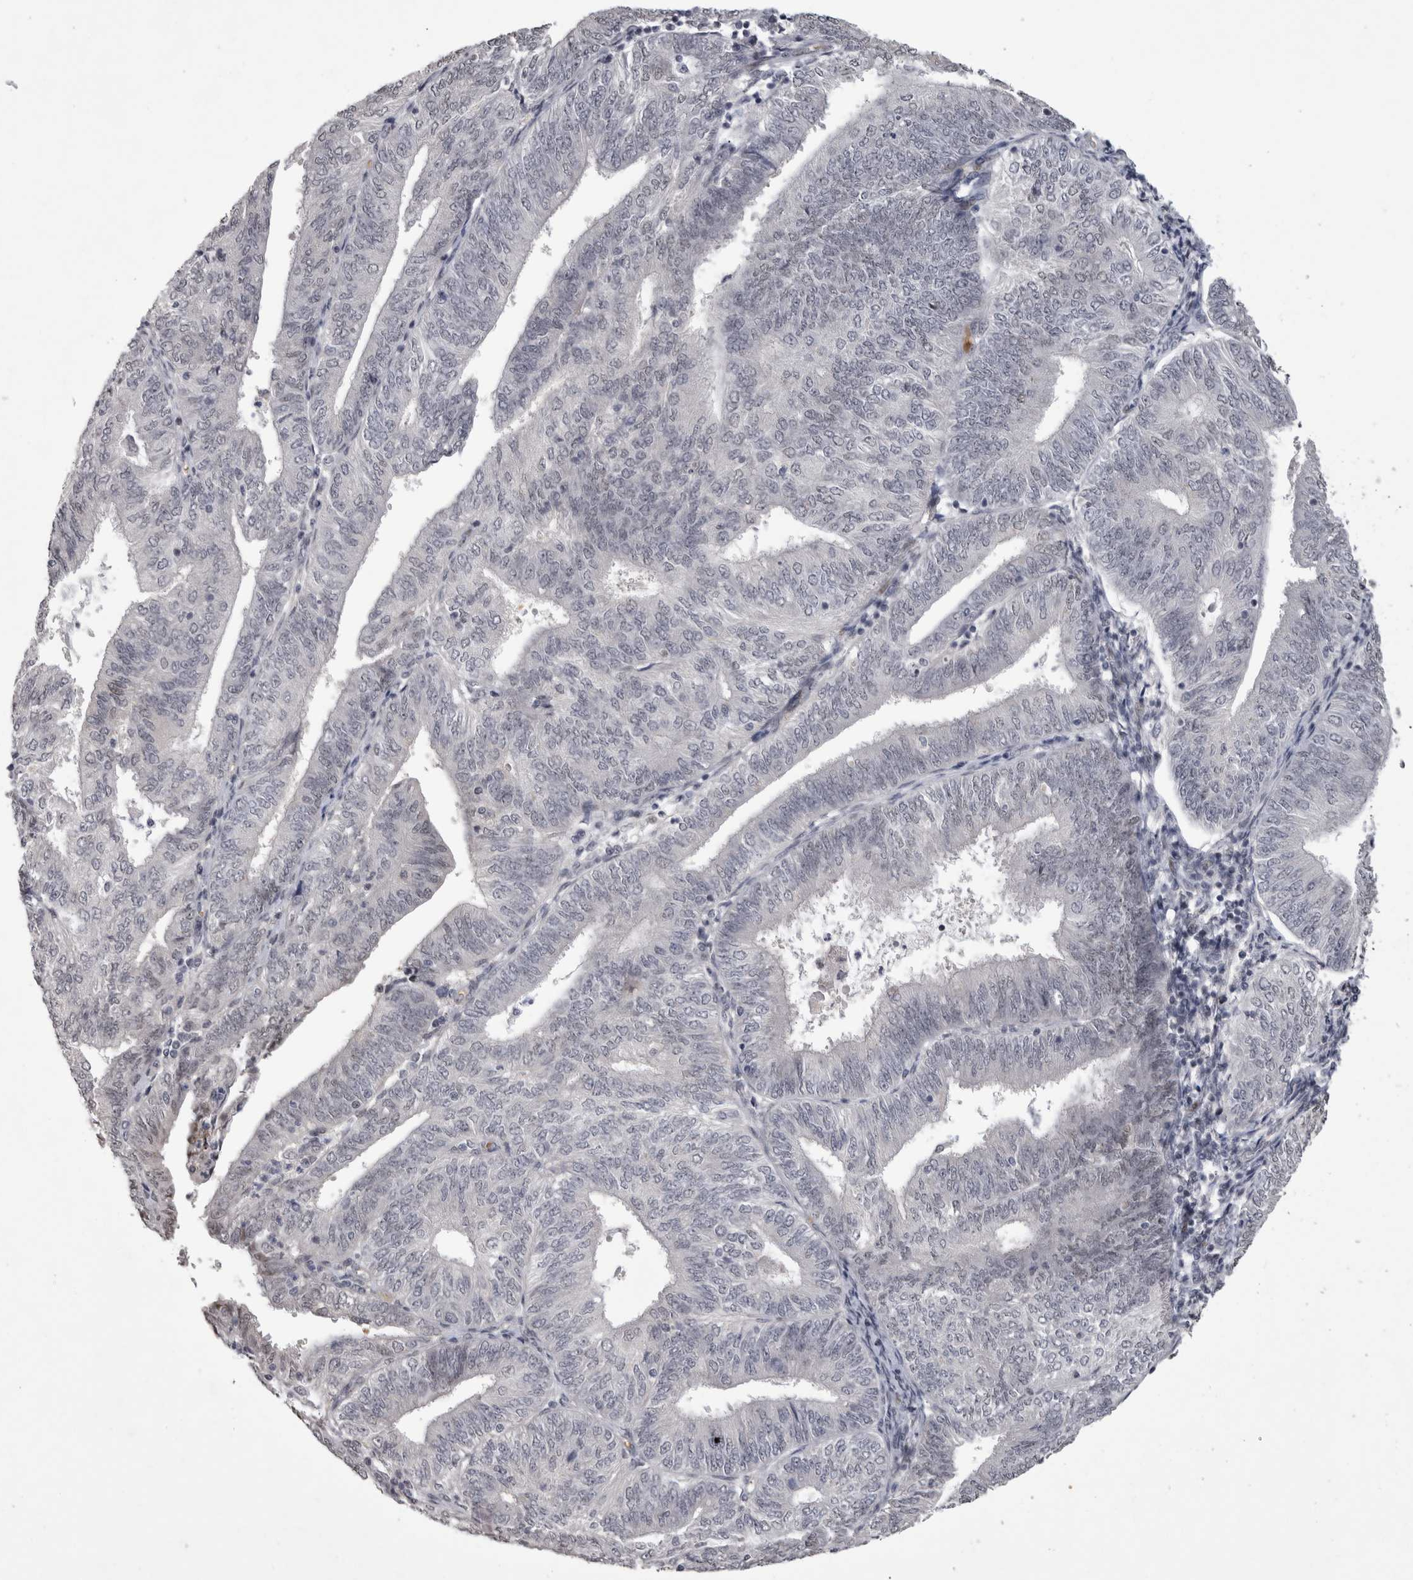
{"staining": {"intensity": "moderate", "quantity": "<25%", "location": "nuclear"}, "tissue": "endometrial cancer", "cell_type": "Tumor cells", "image_type": "cancer", "snomed": [{"axis": "morphology", "description": "Adenocarcinoma, NOS"}, {"axis": "topography", "description": "Endometrium"}], "caption": "Endometrial cancer stained with a protein marker demonstrates moderate staining in tumor cells.", "gene": "IFI44", "patient": {"sex": "female", "age": 58}}